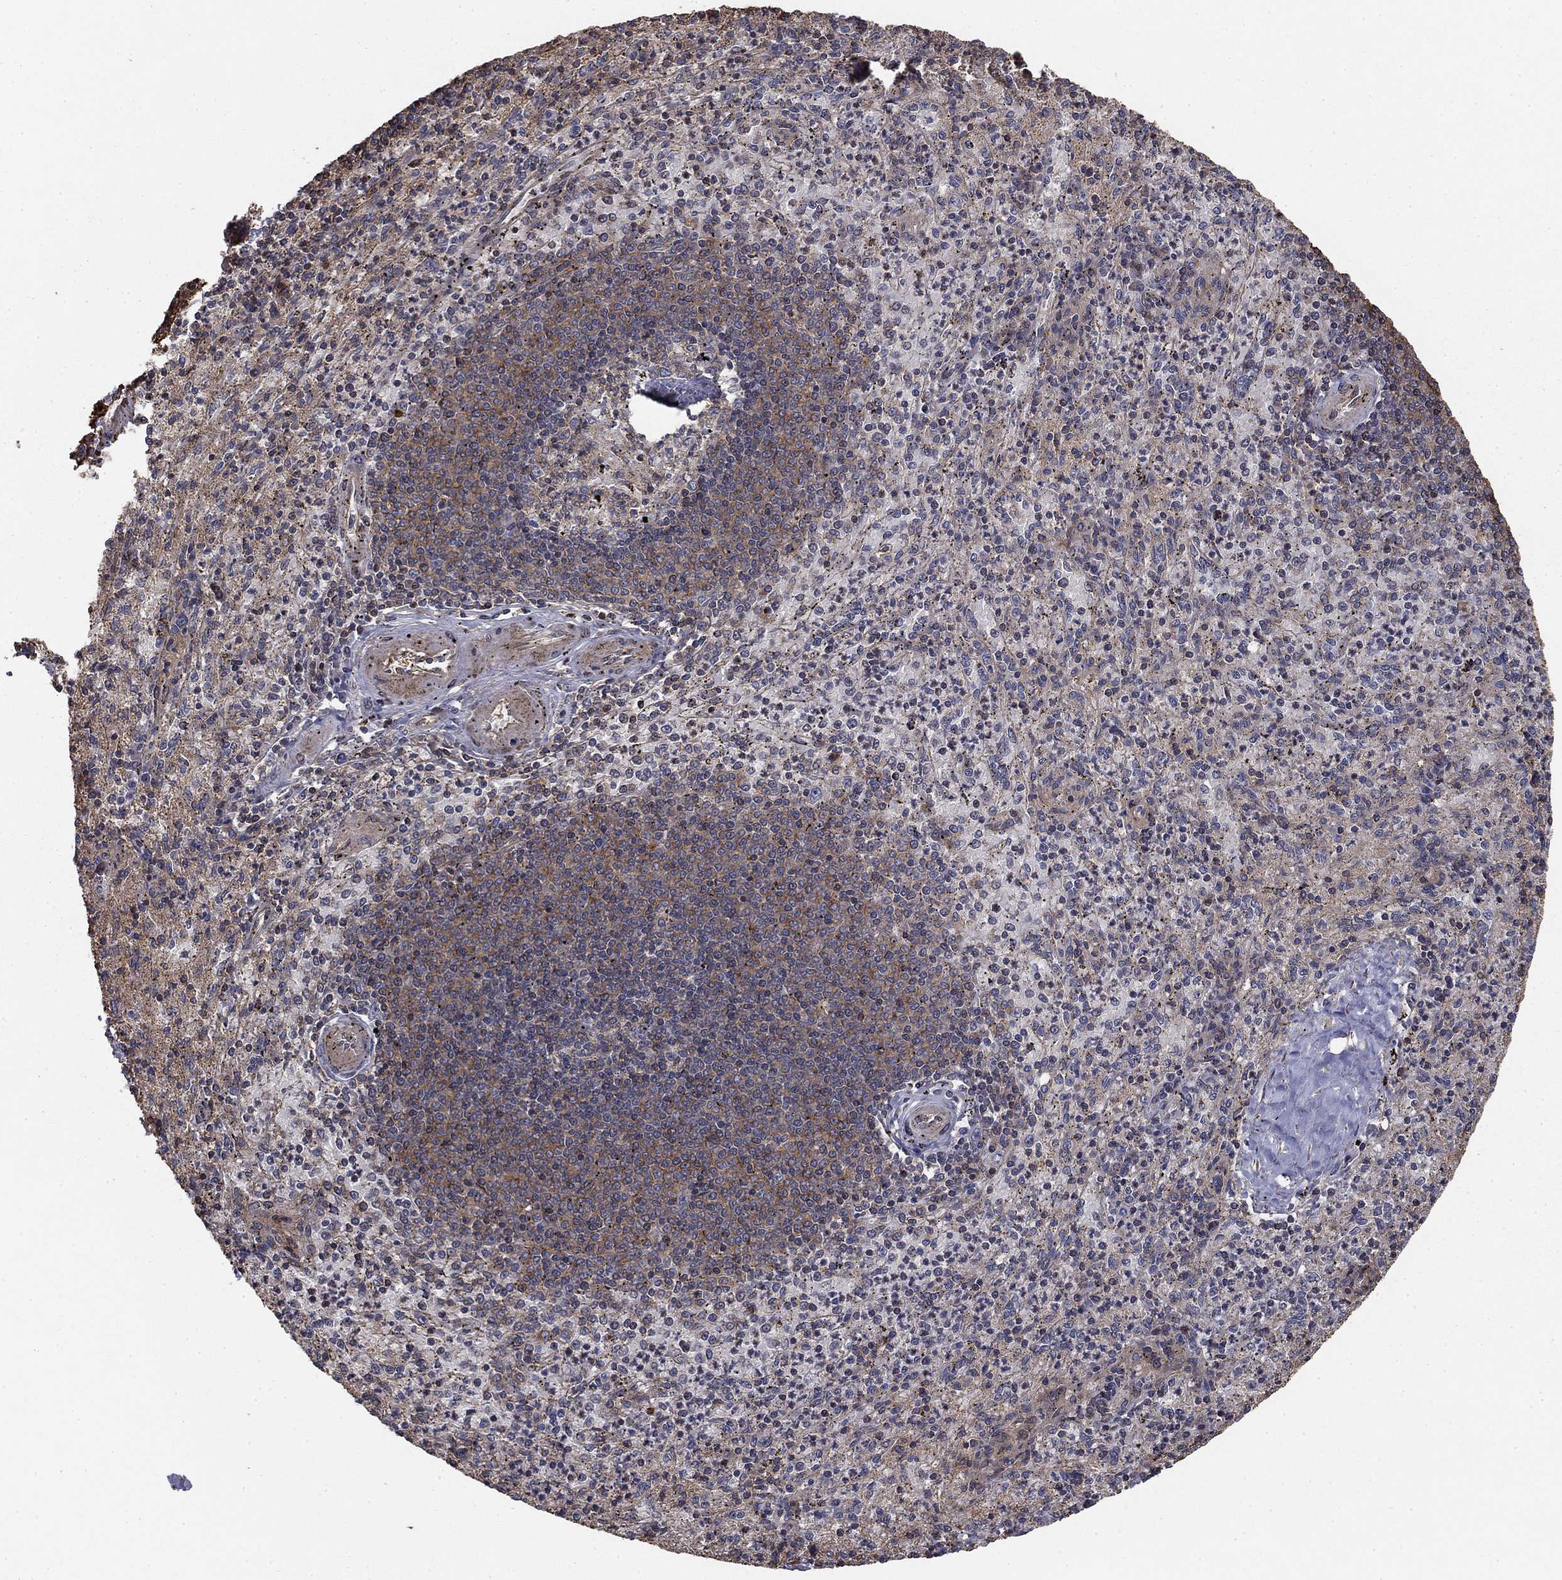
{"staining": {"intensity": "negative", "quantity": "none", "location": "none"}, "tissue": "spleen", "cell_type": "Cells in red pulp", "image_type": "normal", "snomed": [{"axis": "morphology", "description": "Normal tissue, NOS"}, {"axis": "topography", "description": "Spleen"}], "caption": "Immunohistochemistry (IHC) of benign human spleen exhibits no expression in cells in red pulp. The staining was performed using DAB to visualize the protein expression in brown, while the nuclei were stained in blue with hematoxylin (Magnification: 20x).", "gene": "HABP4", "patient": {"sex": "male", "age": 60}}